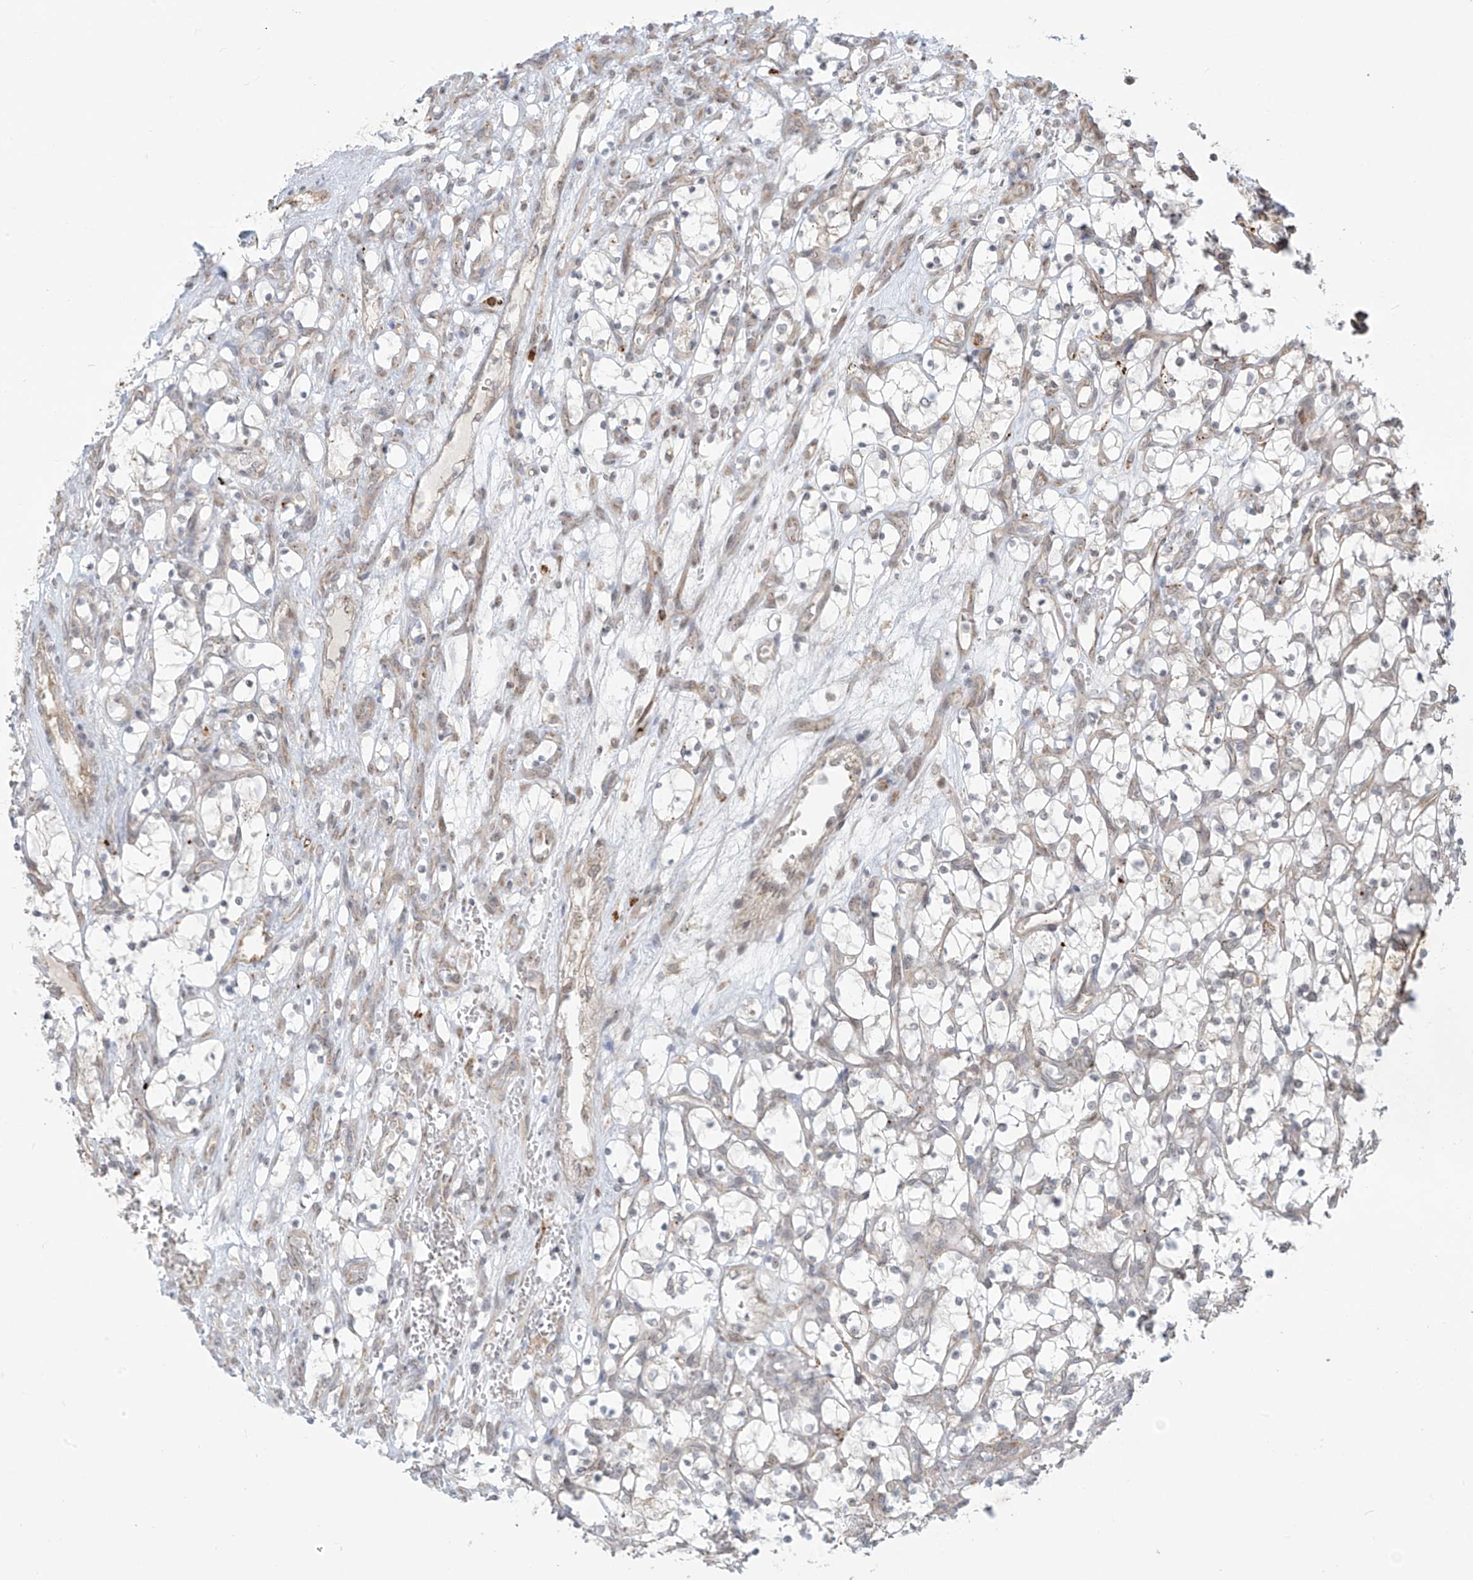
{"staining": {"intensity": "negative", "quantity": "none", "location": "none"}, "tissue": "renal cancer", "cell_type": "Tumor cells", "image_type": "cancer", "snomed": [{"axis": "morphology", "description": "Adenocarcinoma, NOS"}, {"axis": "topography", "description": "Kidney"}], "caption": "Protein analysis of renal adenocarcinoma shows no significant positivity in tumor cells. (DAB IHC visualized using brightfield microscopy, high magnification).", "gene": "PLEKHM3", "patient": {"sex": "female", "age": 69}}